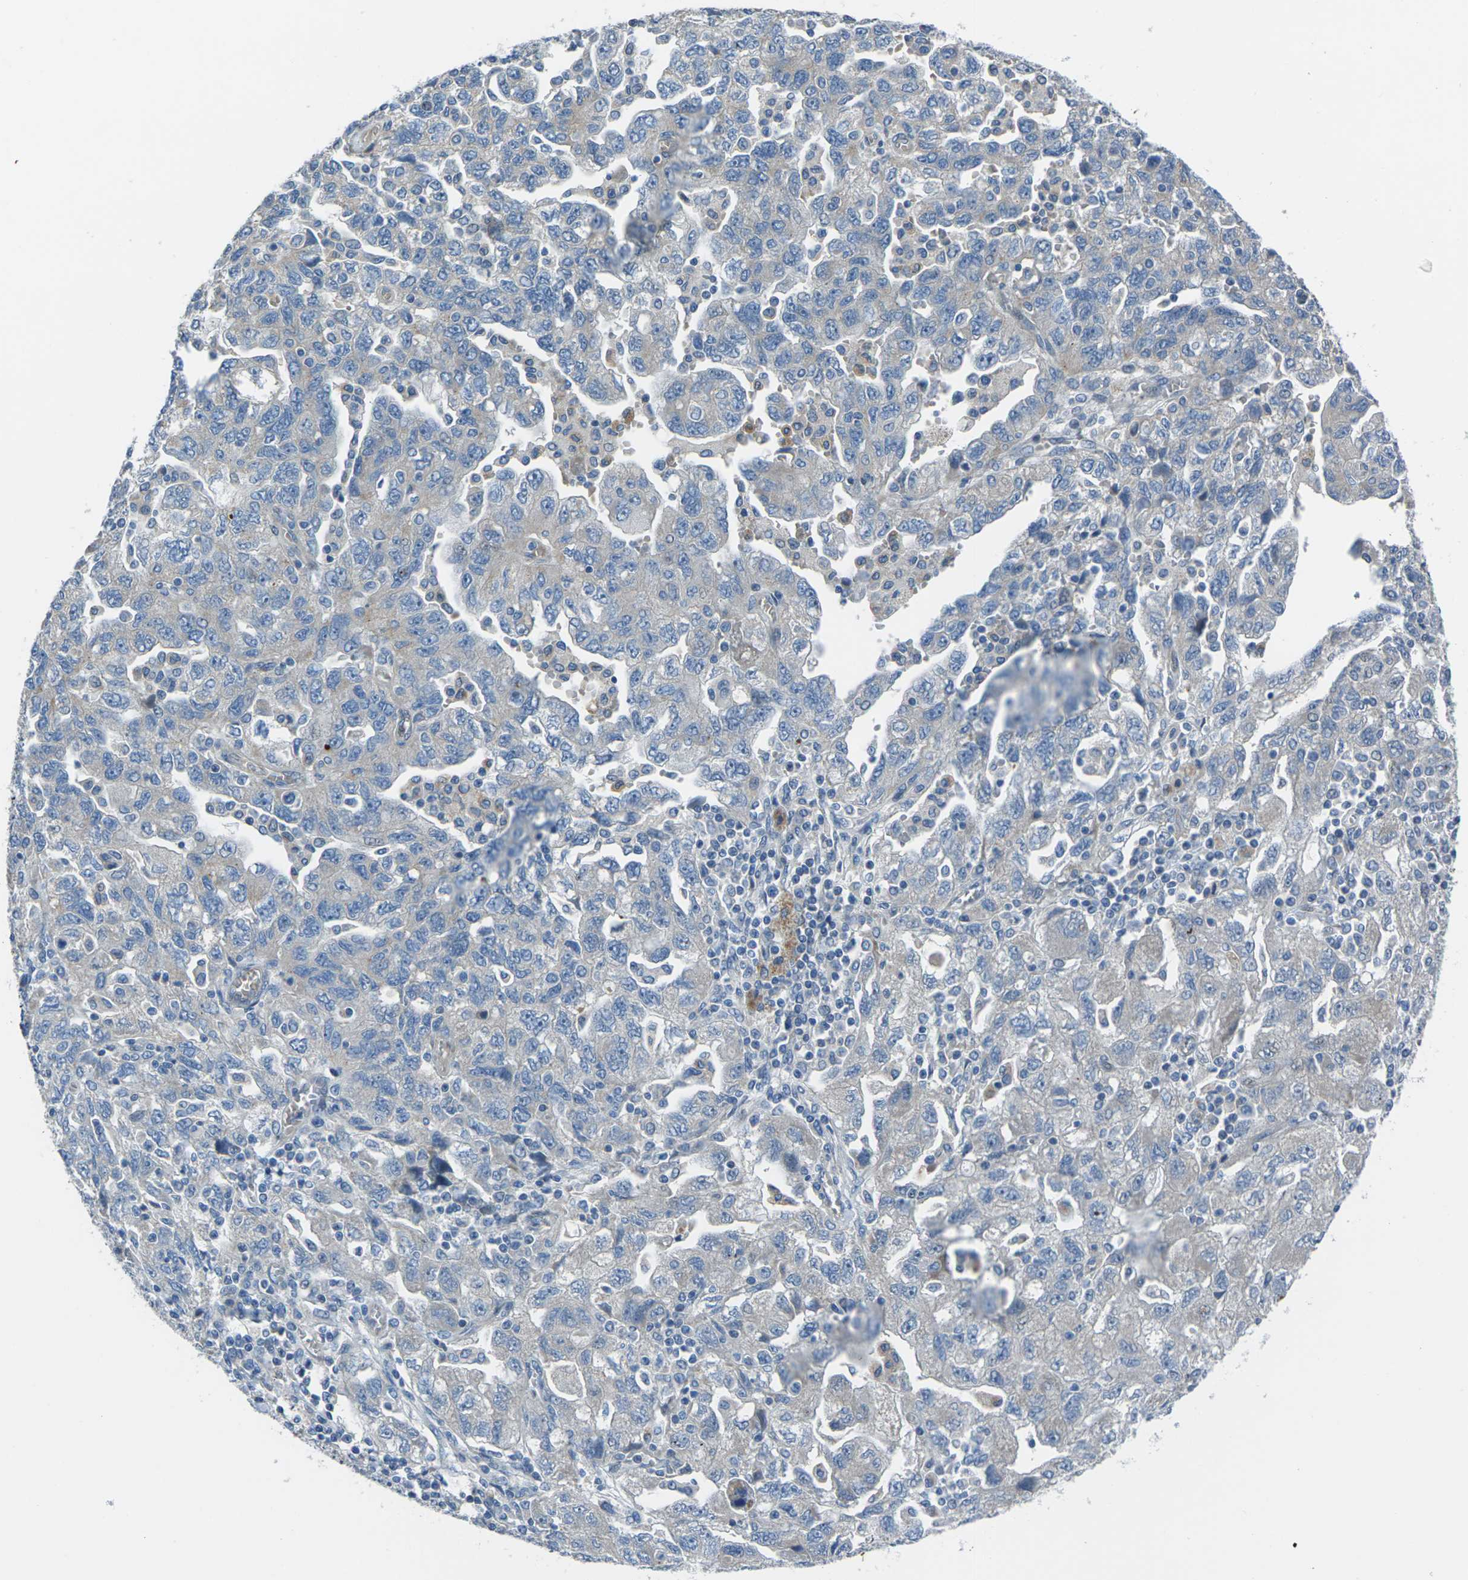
{"staining": {"intensity": "negative", "quantity": "none", "location": "none"}, "tissue": "ovarian cancer", "cell_type": "Tumor cells", "image_type": "cancer", "snomed": [{"axis": "morphology", "description": "Carcinoma, NOS"}, {"axis": "morphology", "description": "Cystadenocarcinoma, serous, NOS"}, {"axis": "topography", "description": "Ovary"}], "caption": "Immunohistochemical staining of serous cystadenocarcinoma (ovarian) exhibits no significant positivity in tumor cells. (DAB (3,3'-diaminobenzidine) immunohistochemistry (IHC) with hematoxylin counter stain).", "gene": "EDNRA", "patient": {"sex": "female", "age": 69}}